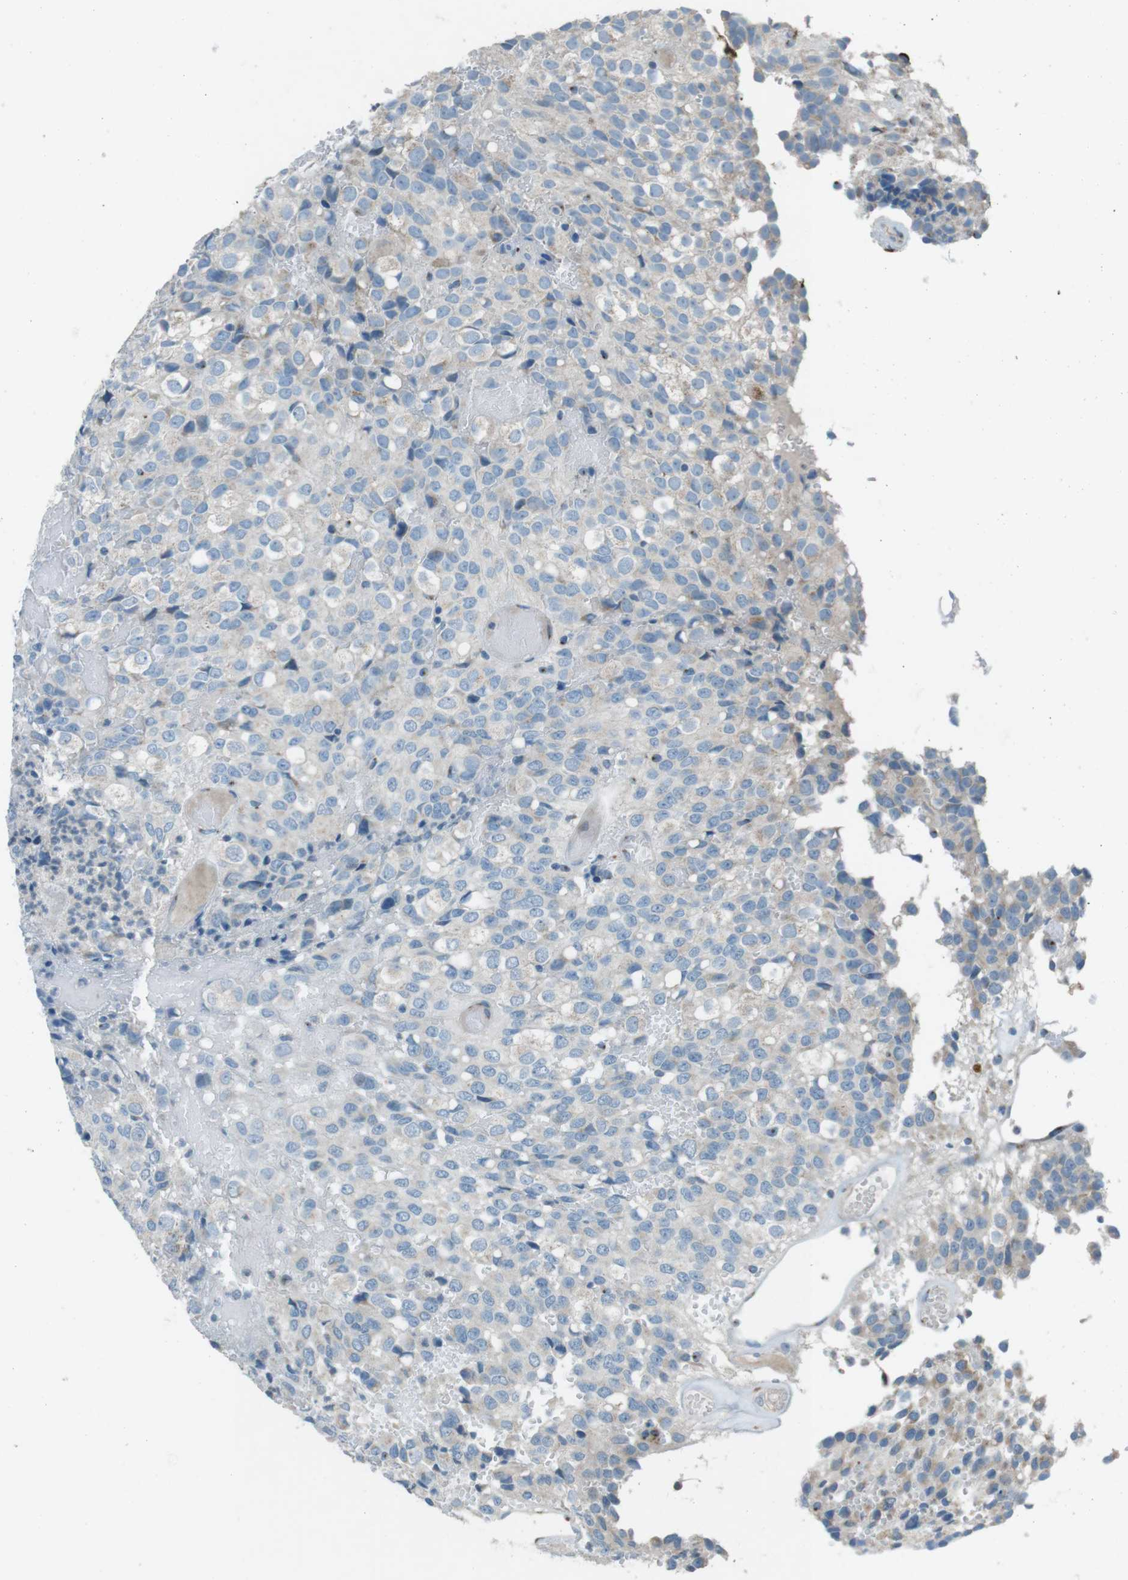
{"staining": {"intensity": "negative", "quantity": "none", "location": "none"}, "tissue": "glioma", "cell_type": "Tumor cells", "image_type": "cancer", "snomed": [{"axis": "morphology", "description": "Glioma, malignant, High grade"}, {"axis": "topography", "description": "Brain"}], "caption": "Tumor cells are negative for protein expression in human malignant glioma (high-grade). (DAB (3,3'-diaminobenzidine) immunohistochemistry, high magnification).", "gene": "TXNDC15", "patient": {"sex": "male", "age": 32}}